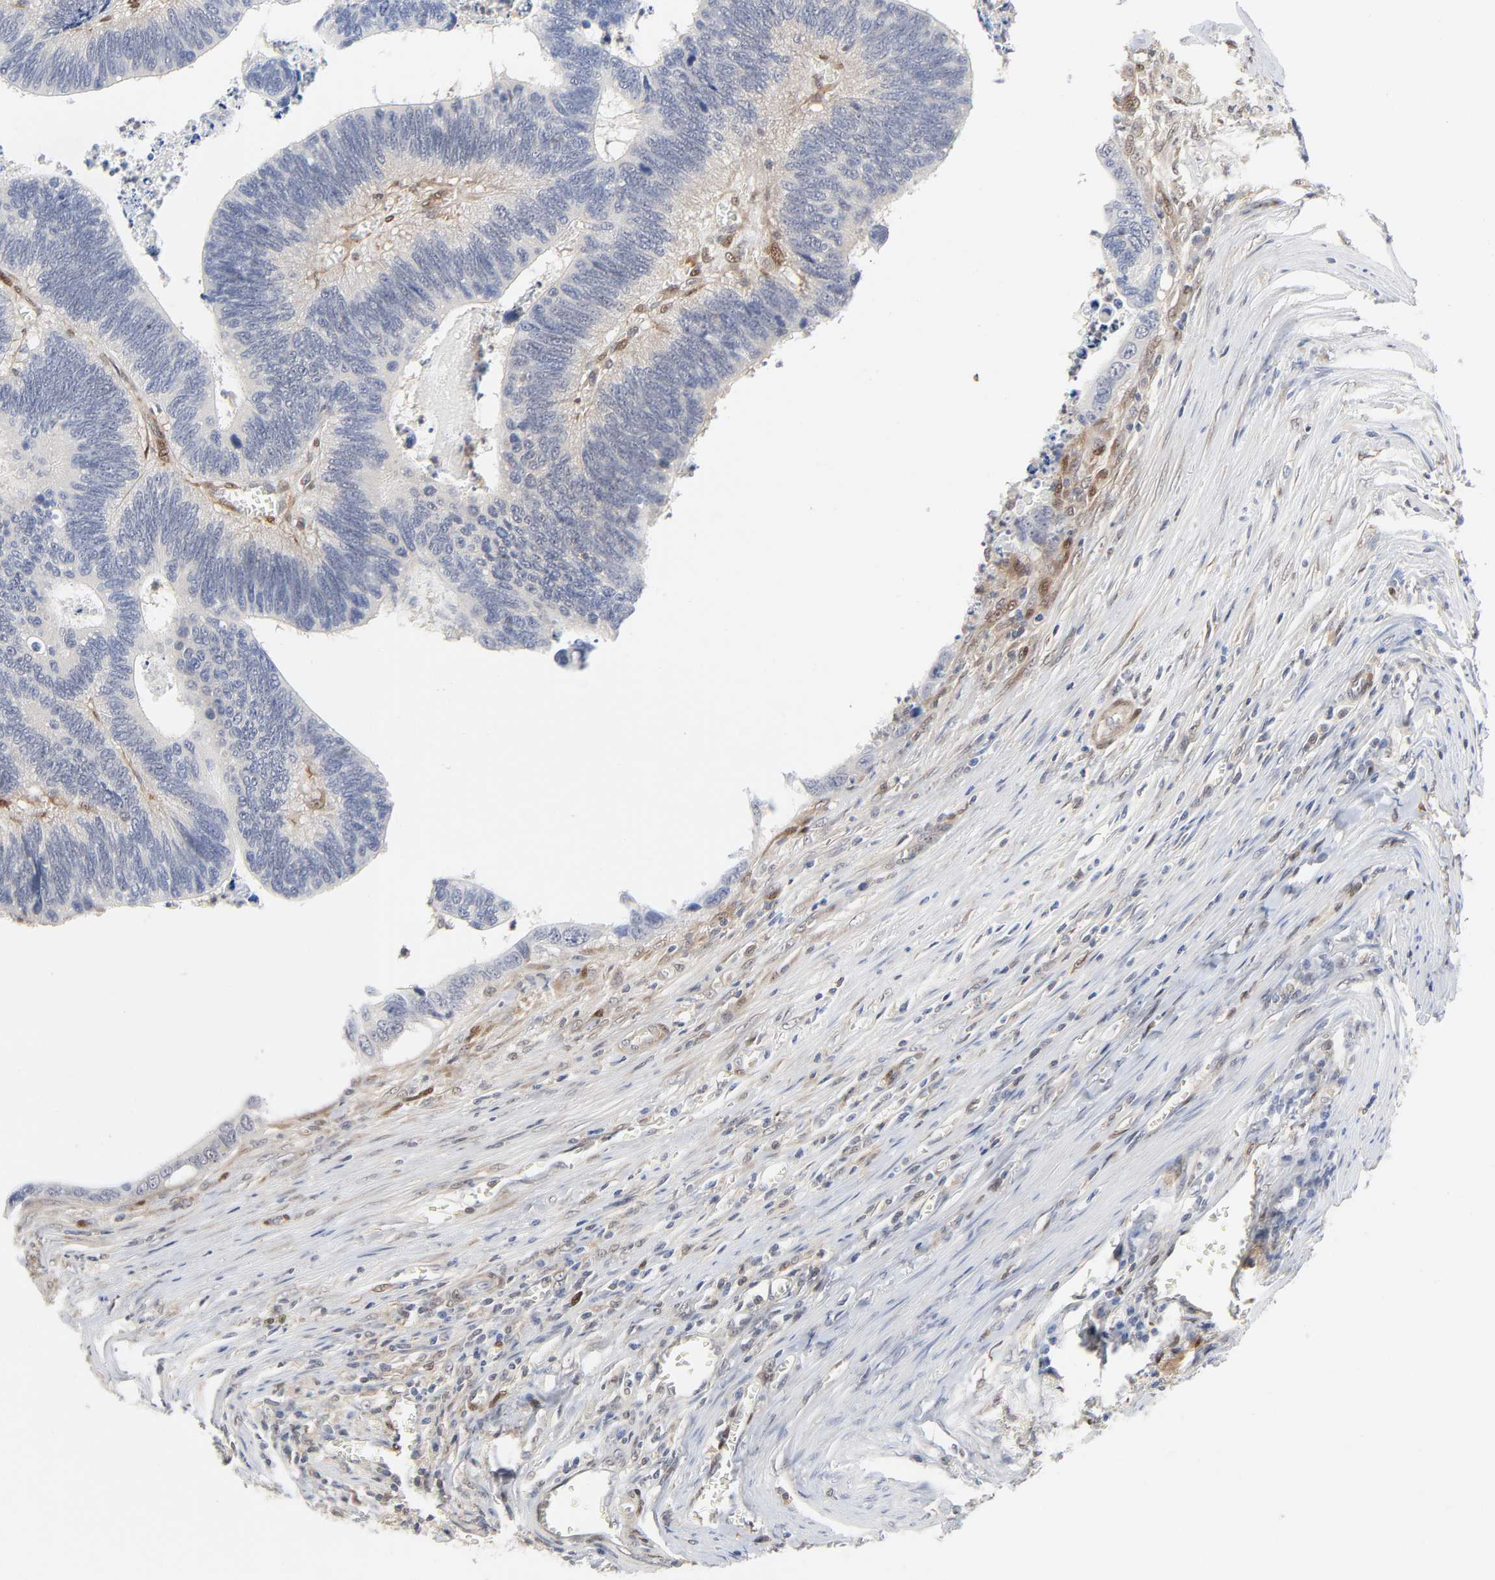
{"staining": {"intensity": "negative", "quantity": "none", "location": "none"}, "tissue": "colorectal cancer", "cell_type": "Tumor cells", "image_type": "cancer", "snomed": [{"axis": "morphology", "description": "Adenocarcinoma, NOS"}, {"axis": "topography", "description": "Colon"}], "caption": "Tumor cells show no significant expression in colorectal cancer. (DAB IHC, high magnification).", "gene": "PTEN", "patient": {"sex": "male", "age": 72}}